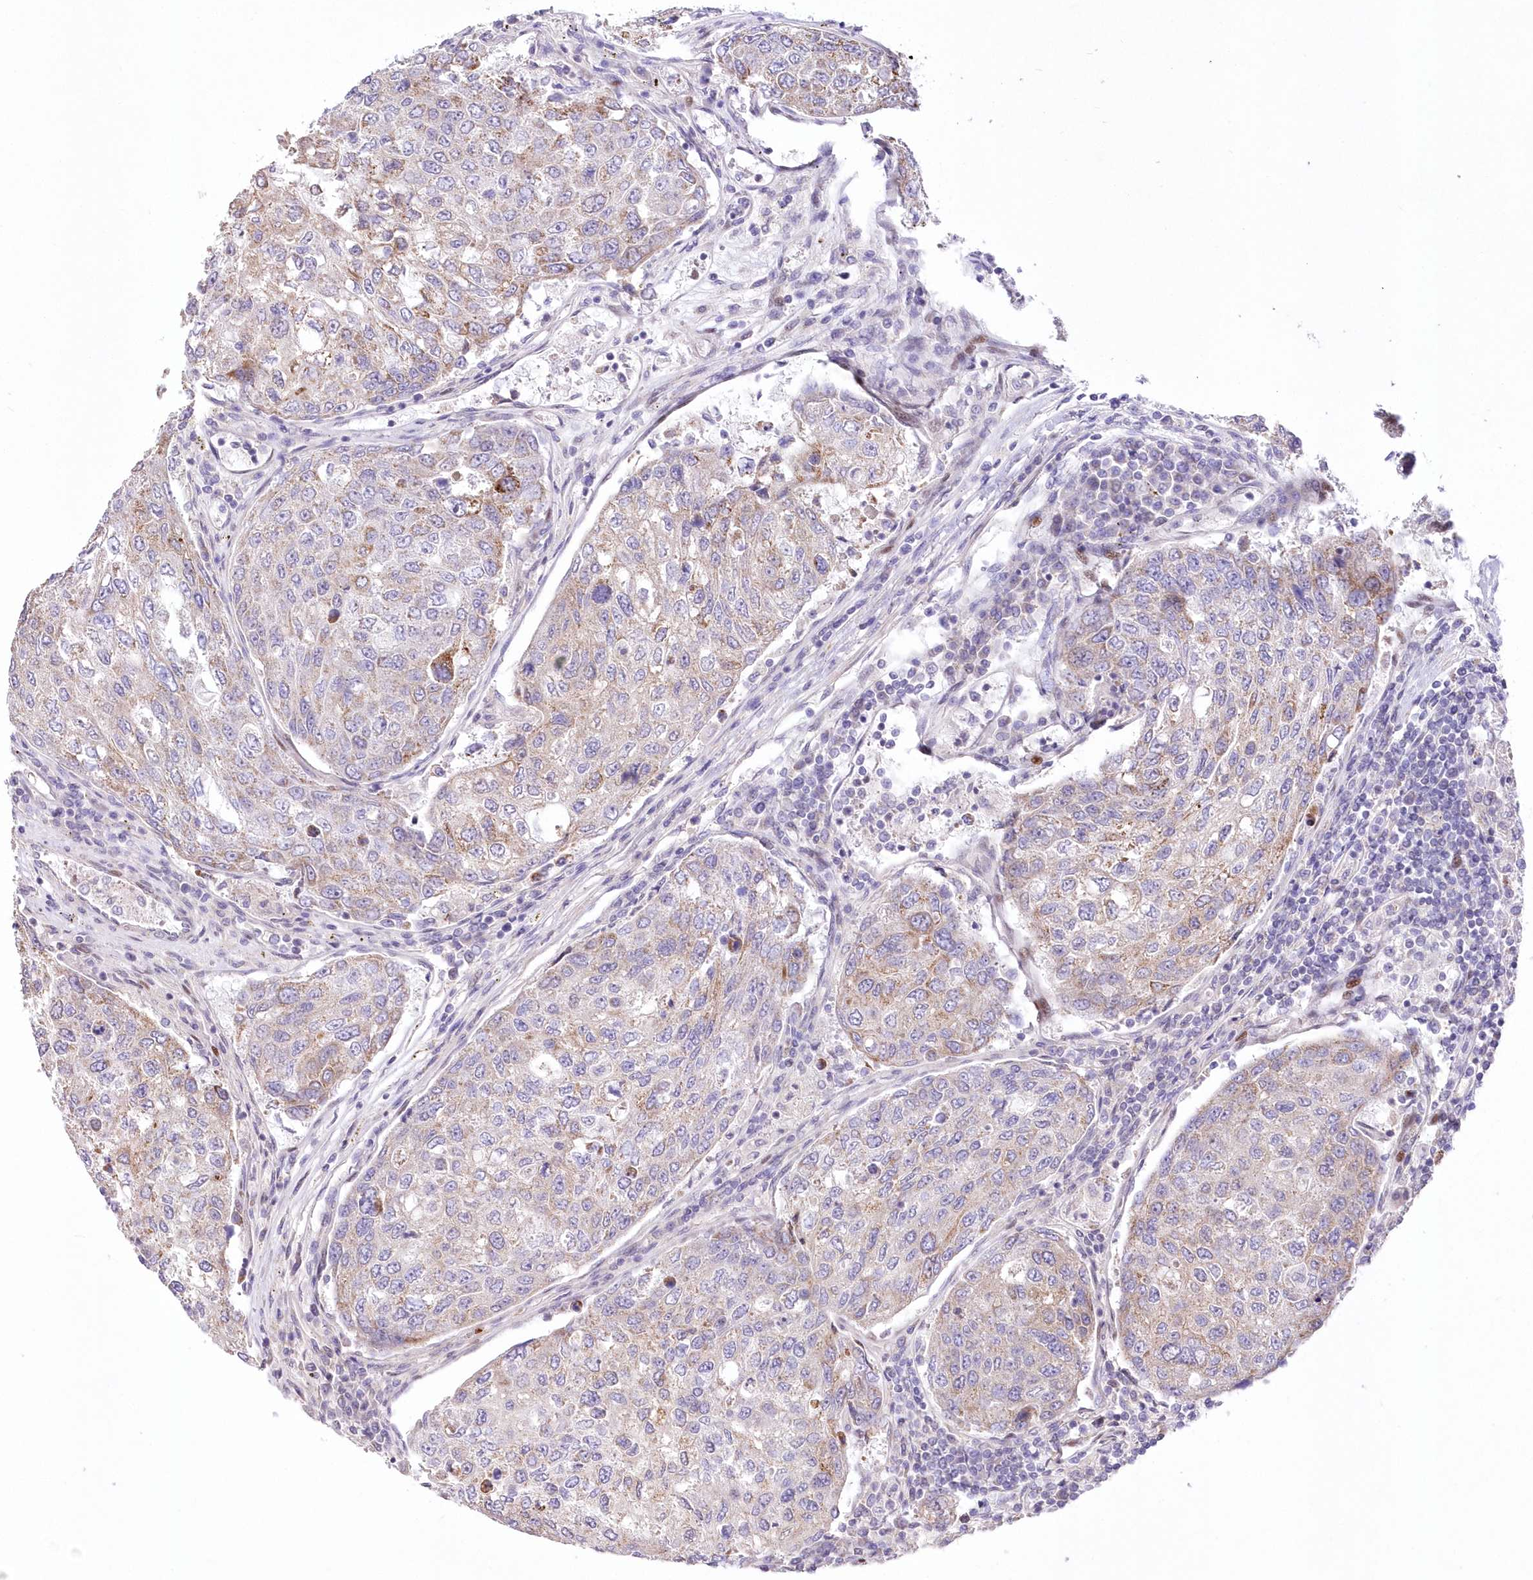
{"staining": {"intensity": "weak", "quantity": "25%-75%", "location": "cytoplasmic/membranous"}, "tissue": "urothelial cancer", "cell_type": "Tumor cells", "image_type": "cancer", "snomed": [{"axis": "morphology", "description": "Urothelial carcinoma, High grade"}, {"axis": "topography", "description": "Lymph node"}, {"axis": "topography", "description": "Urinary bladder"}], "caption": "Protein analysis of urothelial cancer tissue displays weak cytoplasmic/membranous staining in about 25%-75% of tumor cells.", "gene": "FAM241B", "patient": {"sex": "male", "age": 51}}